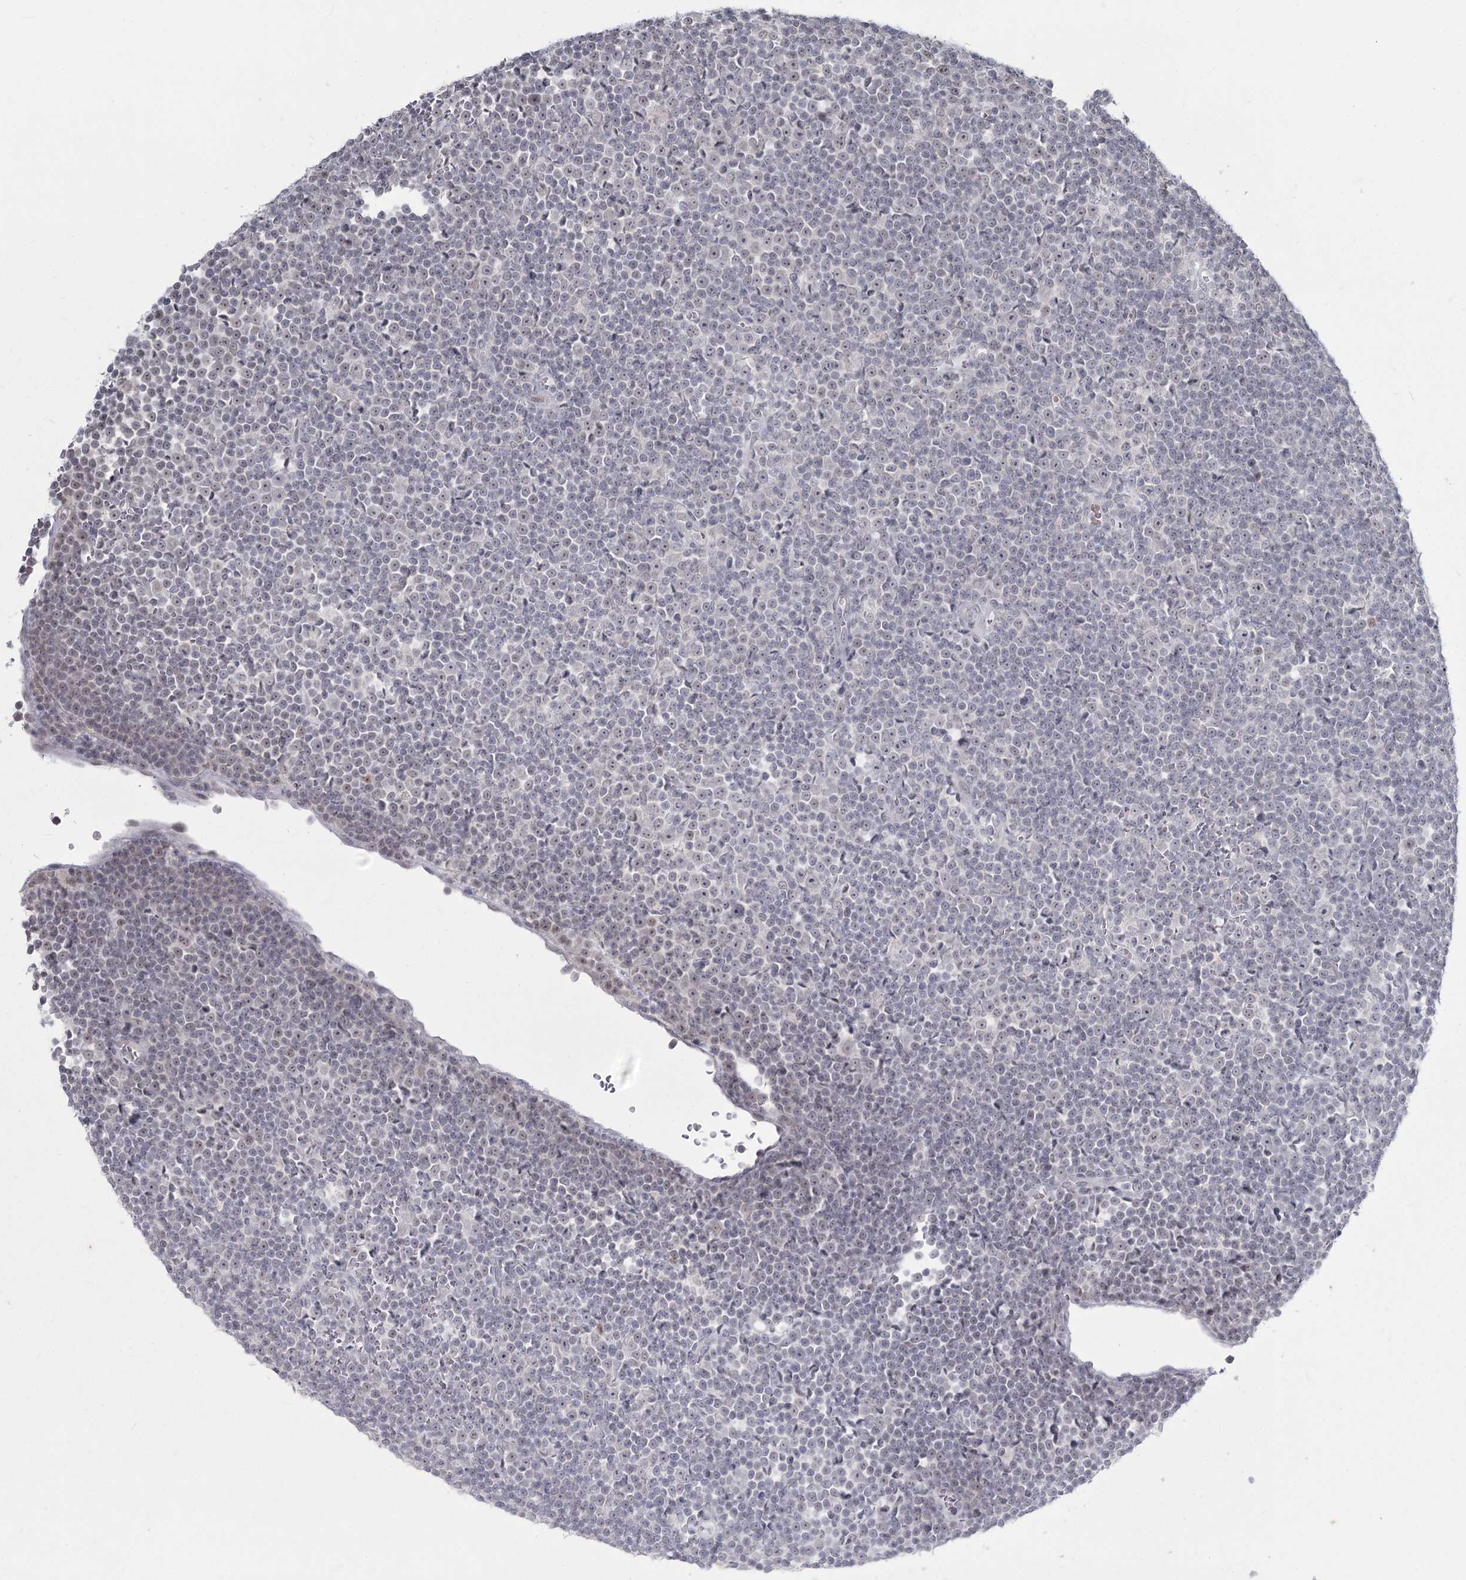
{"staining": {"intensity": "negative", "quantity": "none", "location": "none"}, "tissue": "lymphoma", "cell_type": "Tumor cells", "image_type": "cancer", "snomed": [{"axis": "morphology", "description": "Malignant lymphoma, non-Hodgkin's type, Low grade"}, {"axis": "topography", "description": "Lymph node"}], "caption": "This is an immunohistochemistry micrograph of human malignant lymphoma, non-Hodgkin's type (low-grade). There is no staining in tumor cells.", "gene": "LY6G5C", "patient": {"sex": "female", "age": 67}}